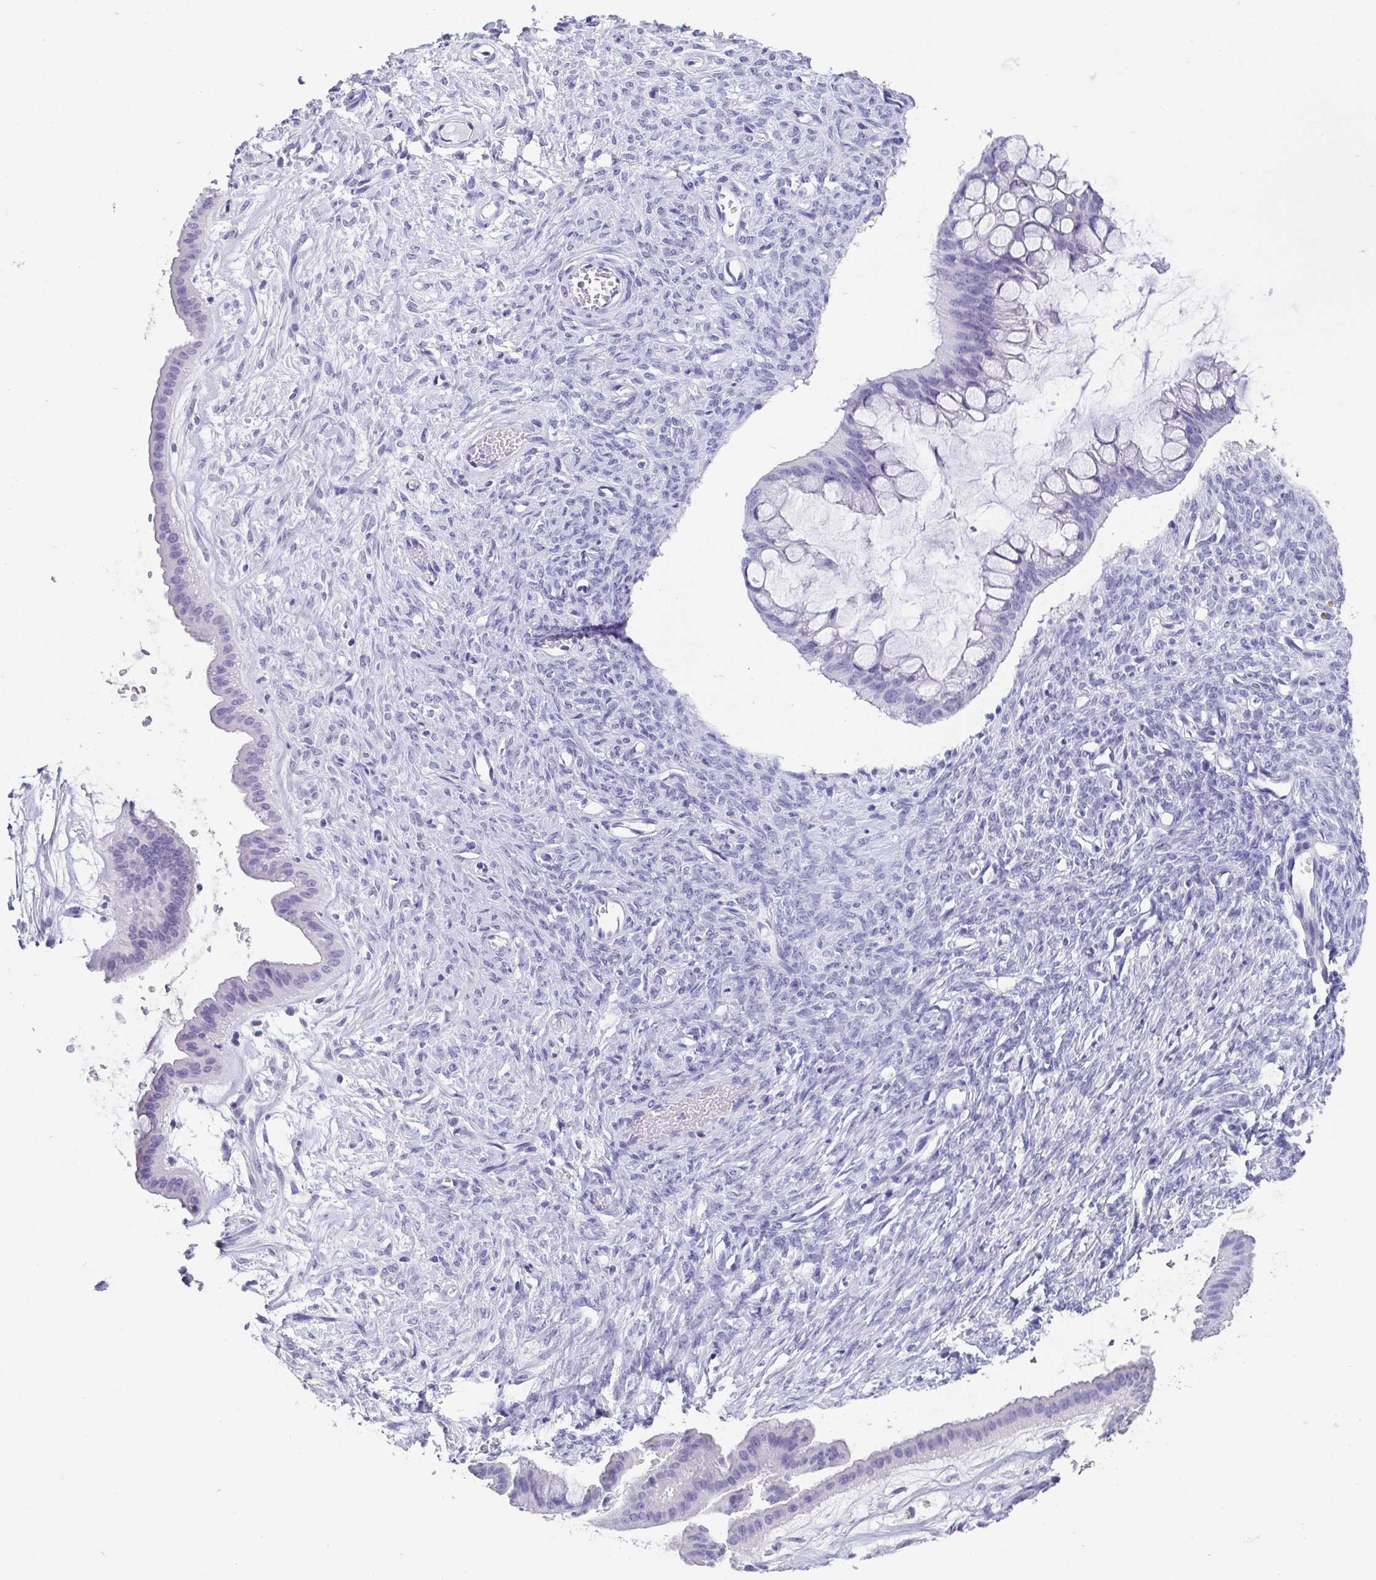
{"staining": {"intensity": "negative", "quantity": "none", "location": "none"}, "tissue": "ovarian cancer", "cell_type": "Tumor cells", "image_type": "cancer", "snomed": [{"axis": "morphology", "description": "Cystadenocarcinoma, mucinous, NOS"}, {"axis": "topography", "description": "Ovary"}], "caption": "Immunohistochemistry micrograph of human mucinous cystadenocarcinoma (ovarian) stained for a protein (brown), which demonstrates no expression in tumor cells. (Stains: DAB immunohistochemistry with hematoxylin counter stain, Microscopy: brightfield microscopy at high magnification).", "gene": "SCGN", "patient": {"sex": "female", "age": 73}}